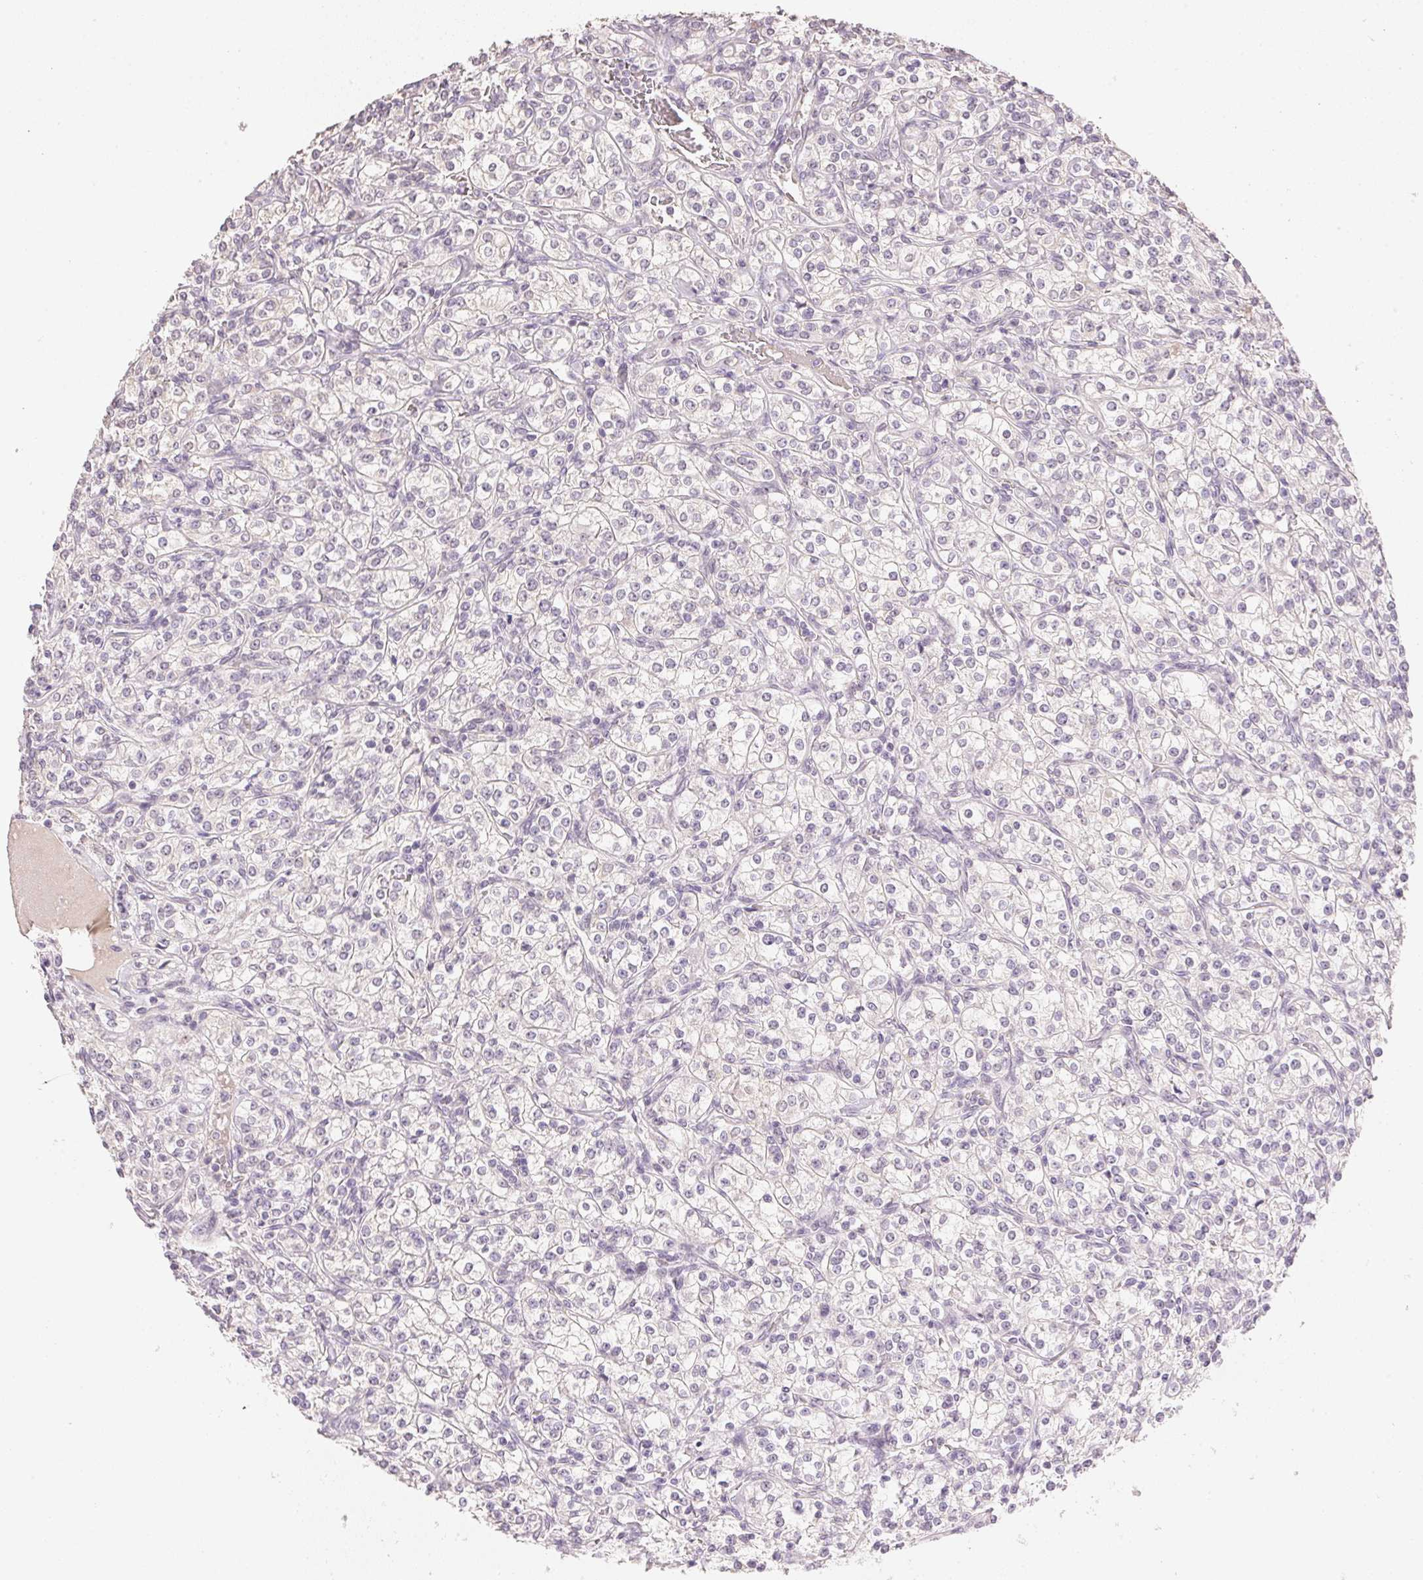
{"staining": {"intensity": "negative", "quantity": "none", "location": "none"}, "tissue": "renal cancer", "cell_type": "Tumor cells", "image_type": "cancer", "snomed": [{"axis": "morphology", "description": "Adenocarcinoma, NOS"}, {"axis": "topography", "description": "Kidney"}], "caption": "A histopathology image of renal adenocarcinoma stained for a protein demonstrates no brown staining in tumor cells.", "gene": "DHCR24", "patient": {"sex": "male", "age": 77}}